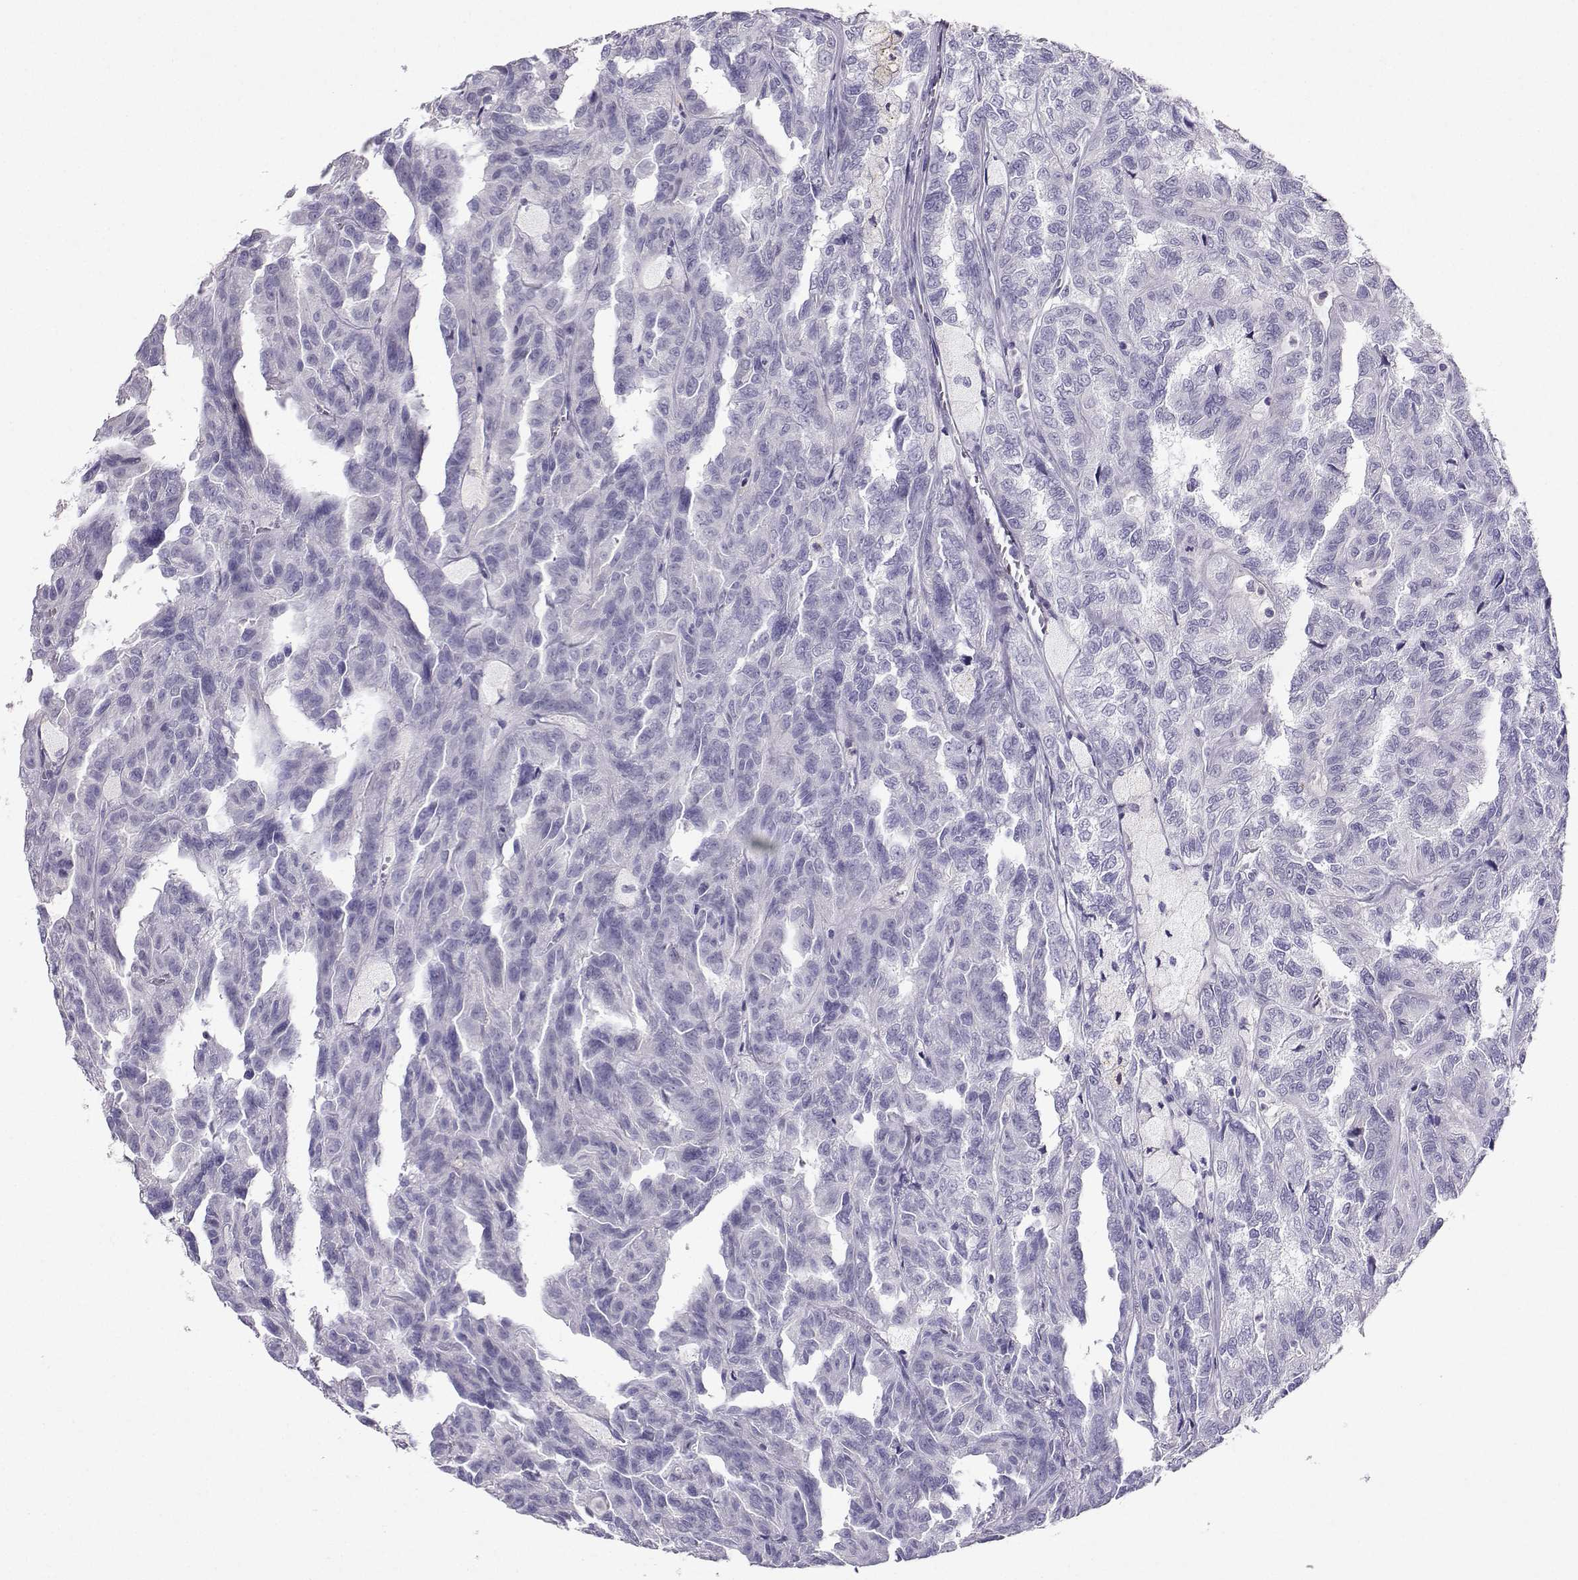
{"staining": {"intensity": "negative", "quantity": "none", "location": "none"}, "tissue": "renal cancer", "cell_type": "Tumor cells", "image_type": "cancer", "snomed": [{"axis": "morphology", "description": "Adenocarcinoma, NOS"}, {"axis": "topography", "description": "Kidney"}], "caption": "Tumor cells are negative for brown protein staining in adenocarcinoma (renal).", "gene": "GRIK4", "patient": {"sex": "male", "age": 79}}